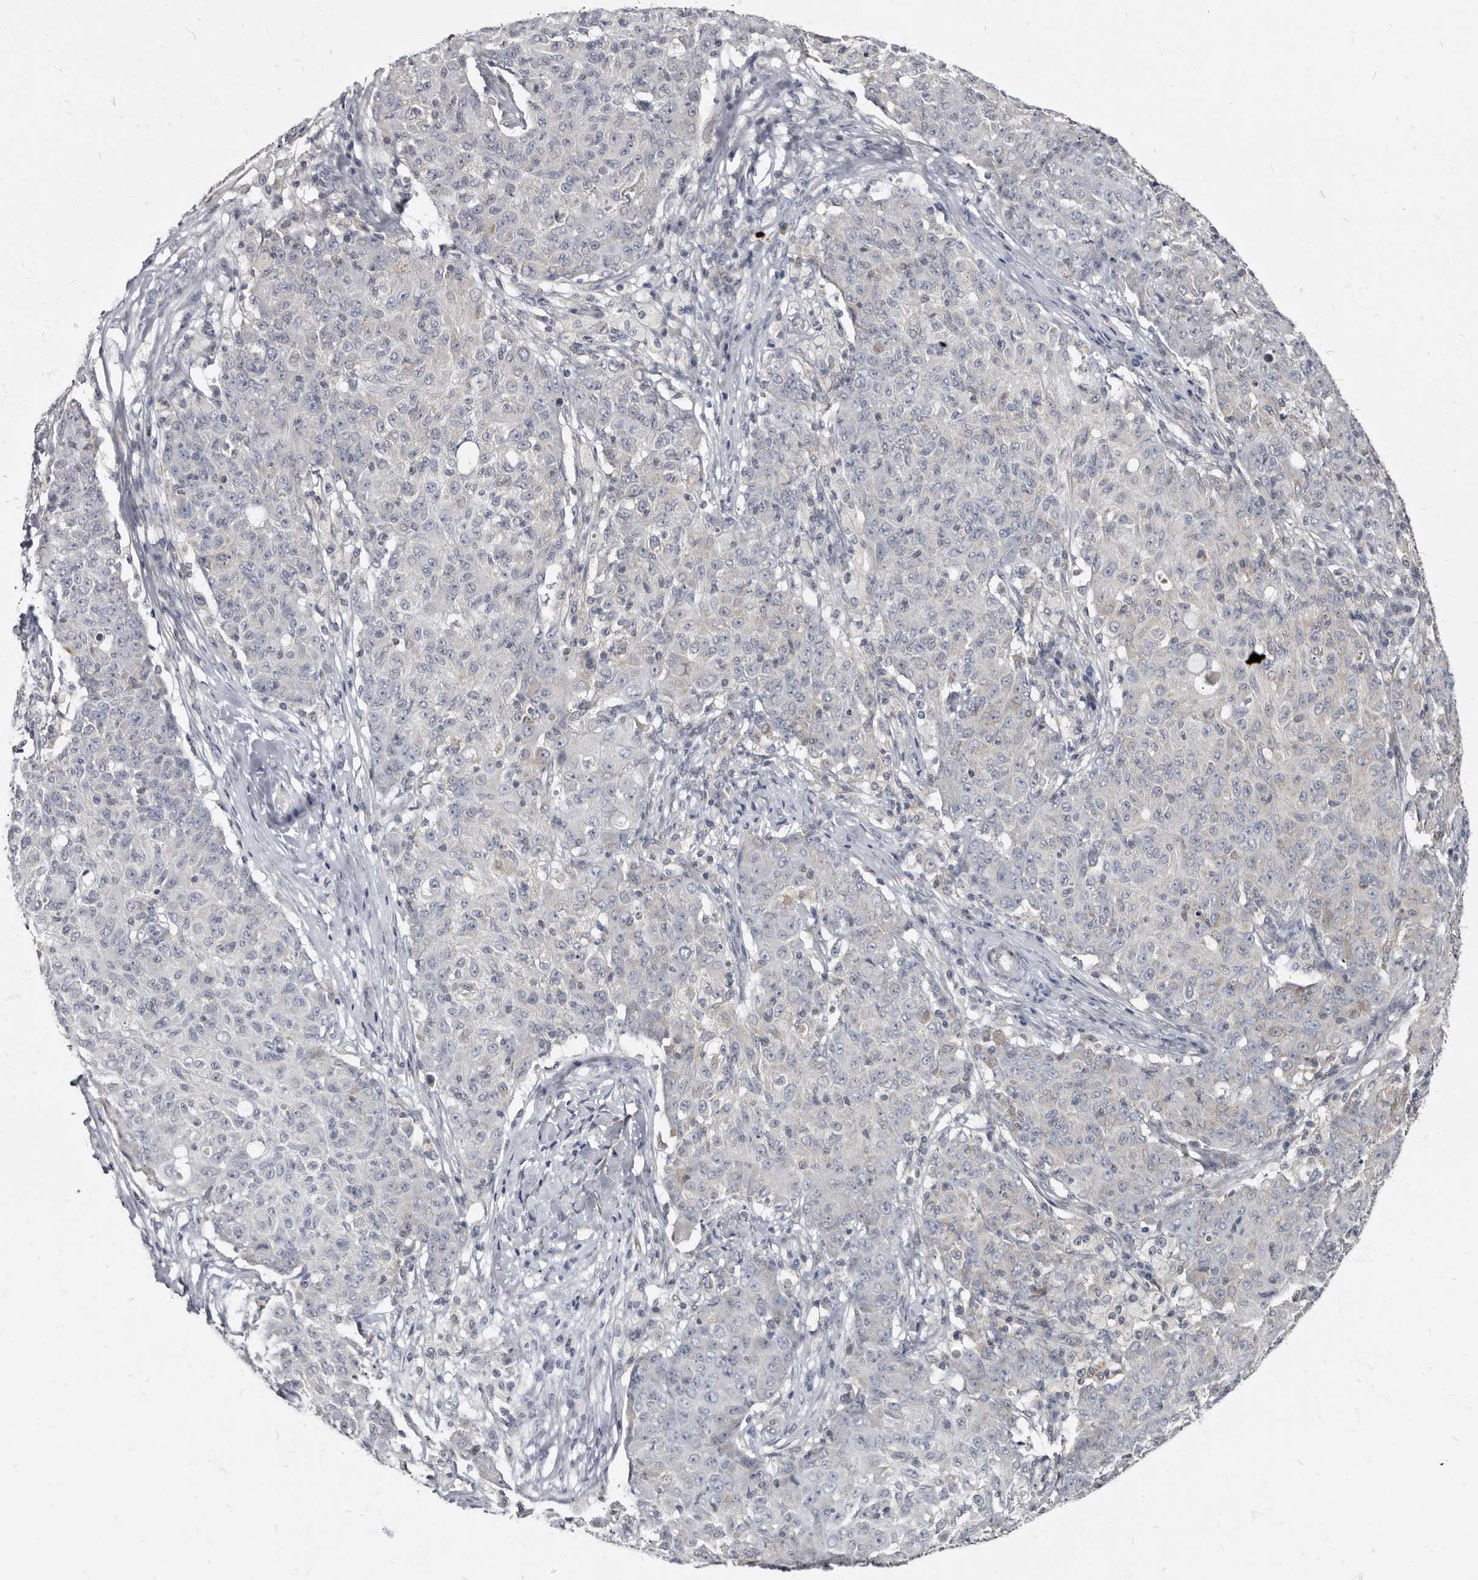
{"staining": {"intensity": "negative", "quantity": "none", "location": "none"}, "tissue": "ovarian cancer", "cell_type": "Tumor cells", "image_type": "cancer", "snomed": [{"axis": "morphology", "description": "Carcinoma, endometroid"}, {"axis": "topography", "description": "Ovary"}], "caption": "High magnification brightfield microscopy of endometroid carcinoma (ovarian) stained with DAB (3,3'-diaminobenzidine) (brown) and counterstained with hematoxylin (blue): tumor cells show no significant positivity. Brightfield microscopy of immunohistochemistry stained with DAB (3,3'-diaminobenzidine) (brown) and hematoxylin (blue), captured at high magnification.", "gene": "MRGPRF", "patient": {"sex": "female", "age": 42}}